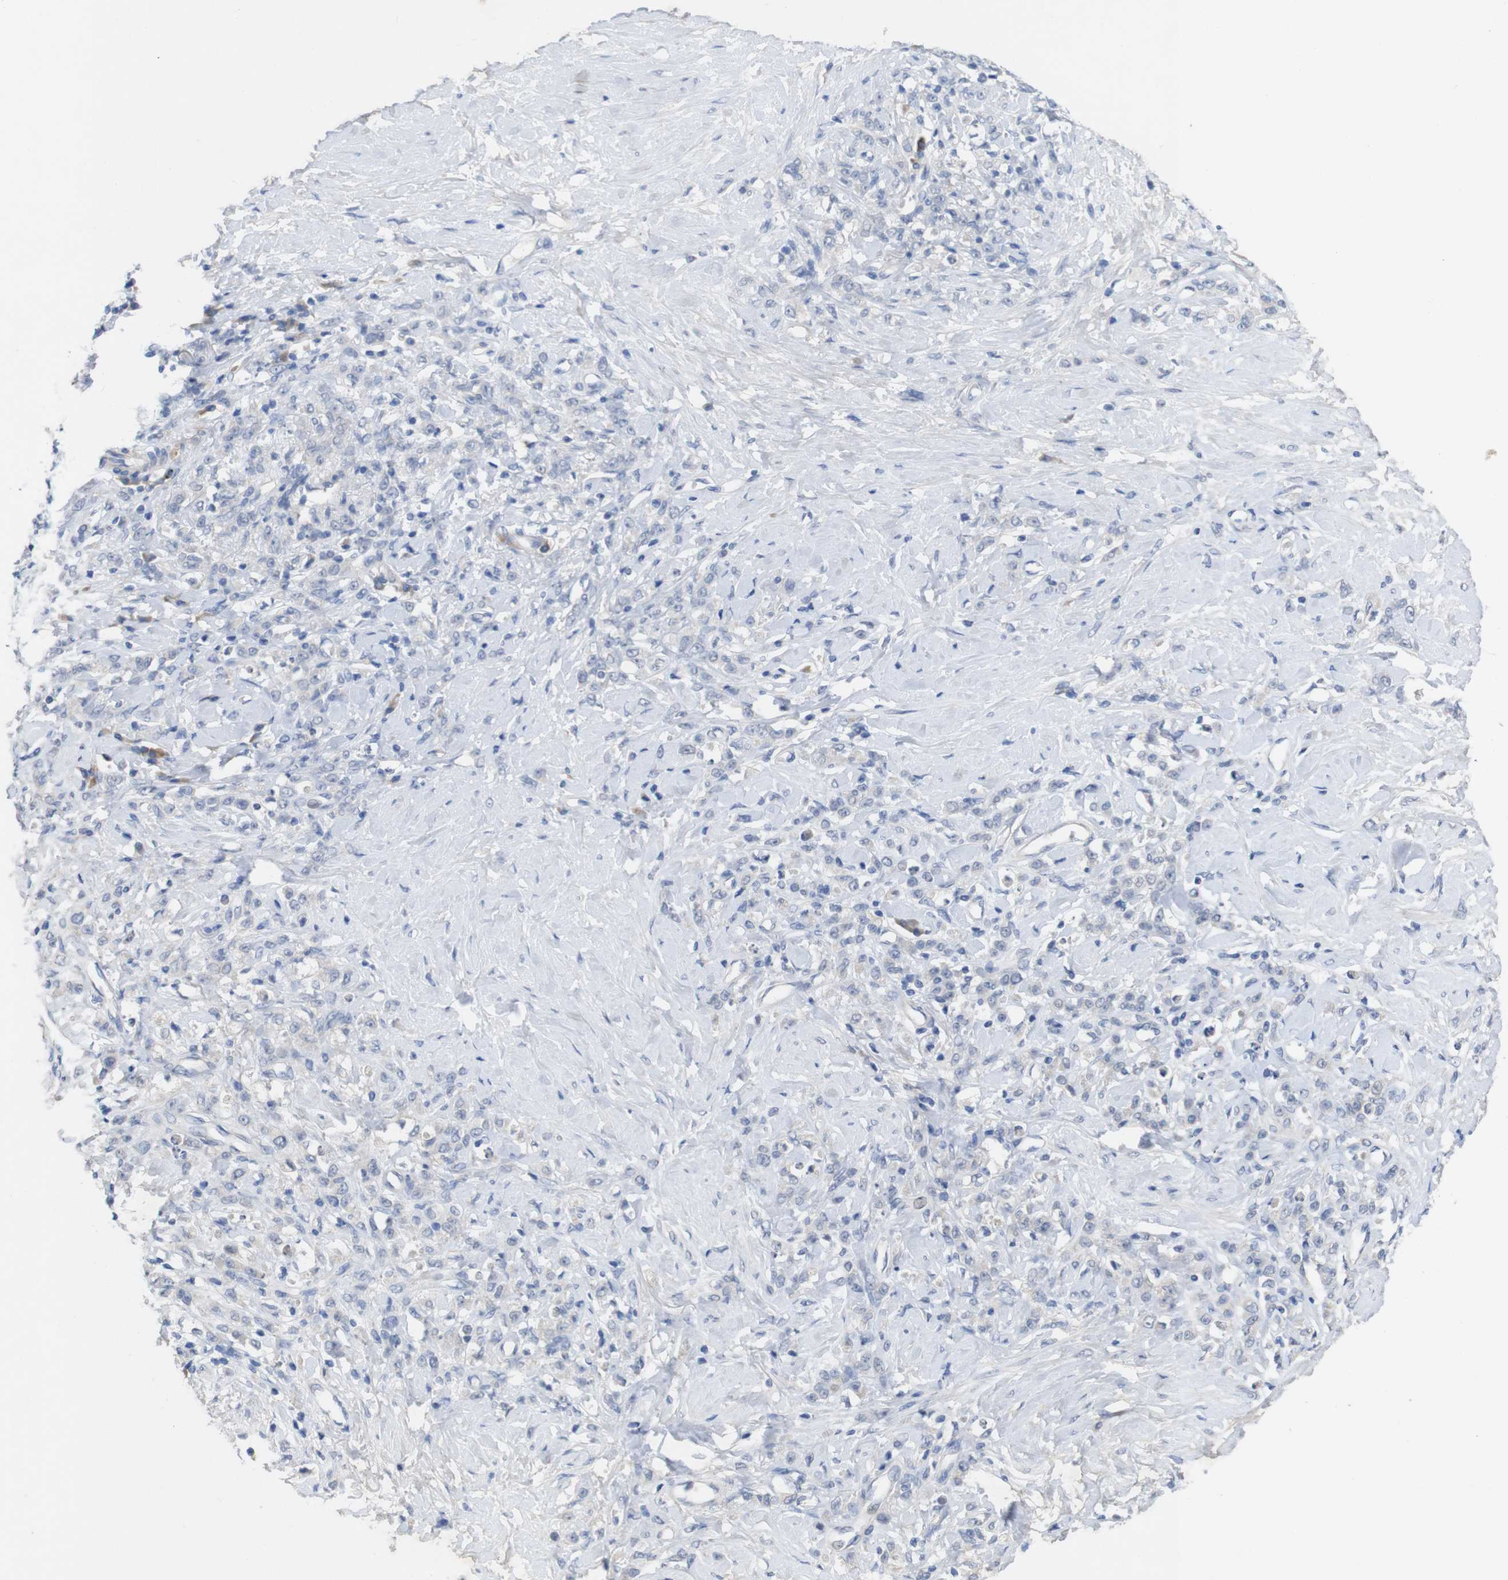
{"staining": {"intensity": "negative", "quantity": "none", "location": "none"}, "tissue": "stomach cancer", "cell_type": "Tumor cells", "image_type": "cancer", "snomed": [{"axis": "morphology", "description": "Adenocarcinoma, NOS"}, {"axis": "topography", "description": "Stomach"}], "caption": "A histopathology image of stomach cancer (adenocarcinoma) stained for a protein exhibits no brown staining in tumor cells.", "gene": "BCAR3", "patient": {"sex": "male", "age": 82}}